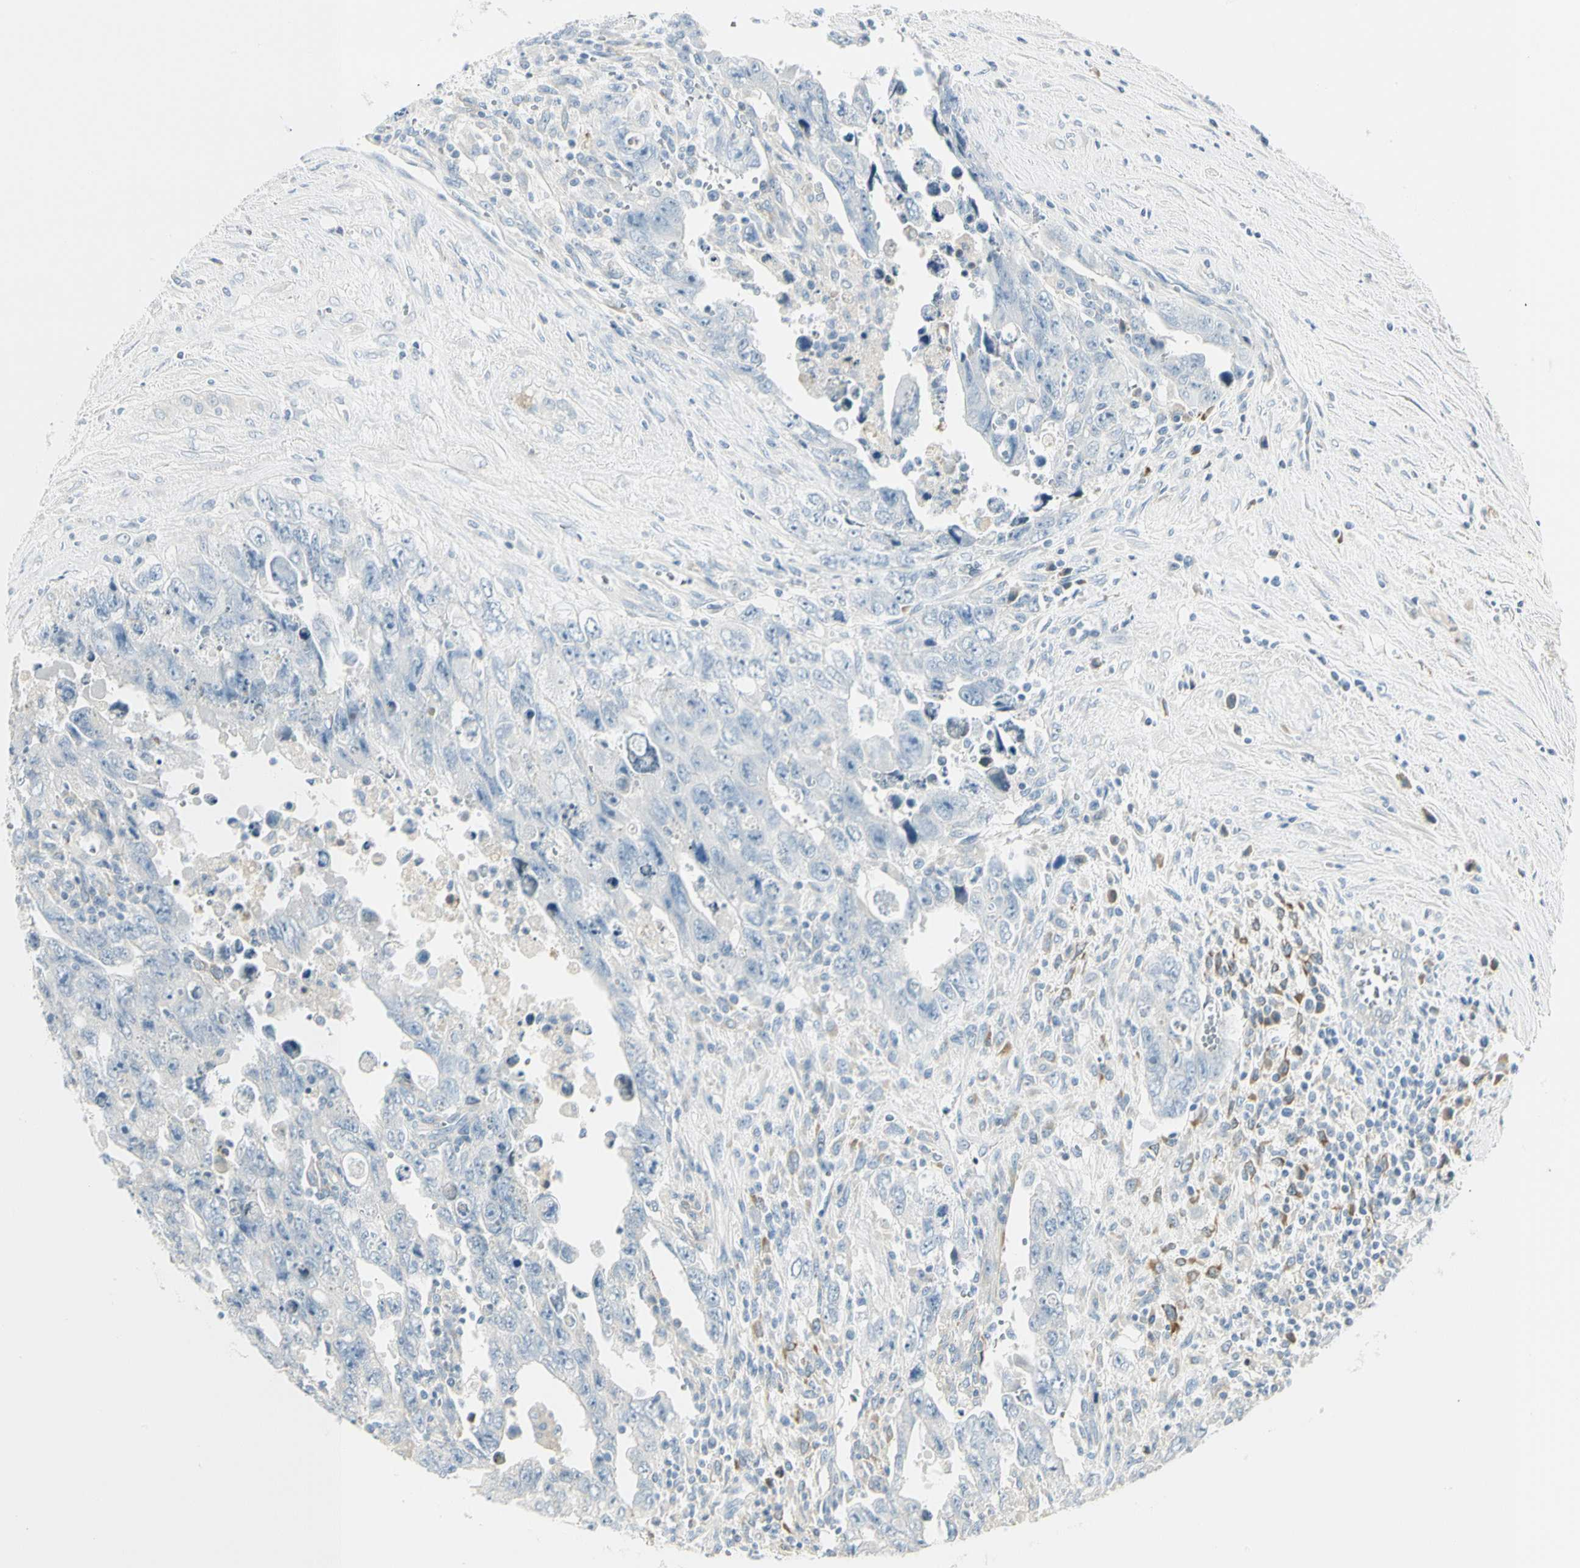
{"staining": {"intensity": "negative", "quantity": "none", "location": "none"}, "tissue": "testis cancer", "cell_type": "Tumor cells", "image_type": "cancer", "snomed": [{"axis": "morphology", "description": "Carcinoma, Embryonal, NOS"}, {"axis": "topography", "description": "Testis"}], "caption": "An immunohistochemistry (IHC) image of testis cancer is shown. There is no staining in tumor cells of testis cancer.", "gene": "TNFSF11", "patient": {"sex": "male", "age": 28}}